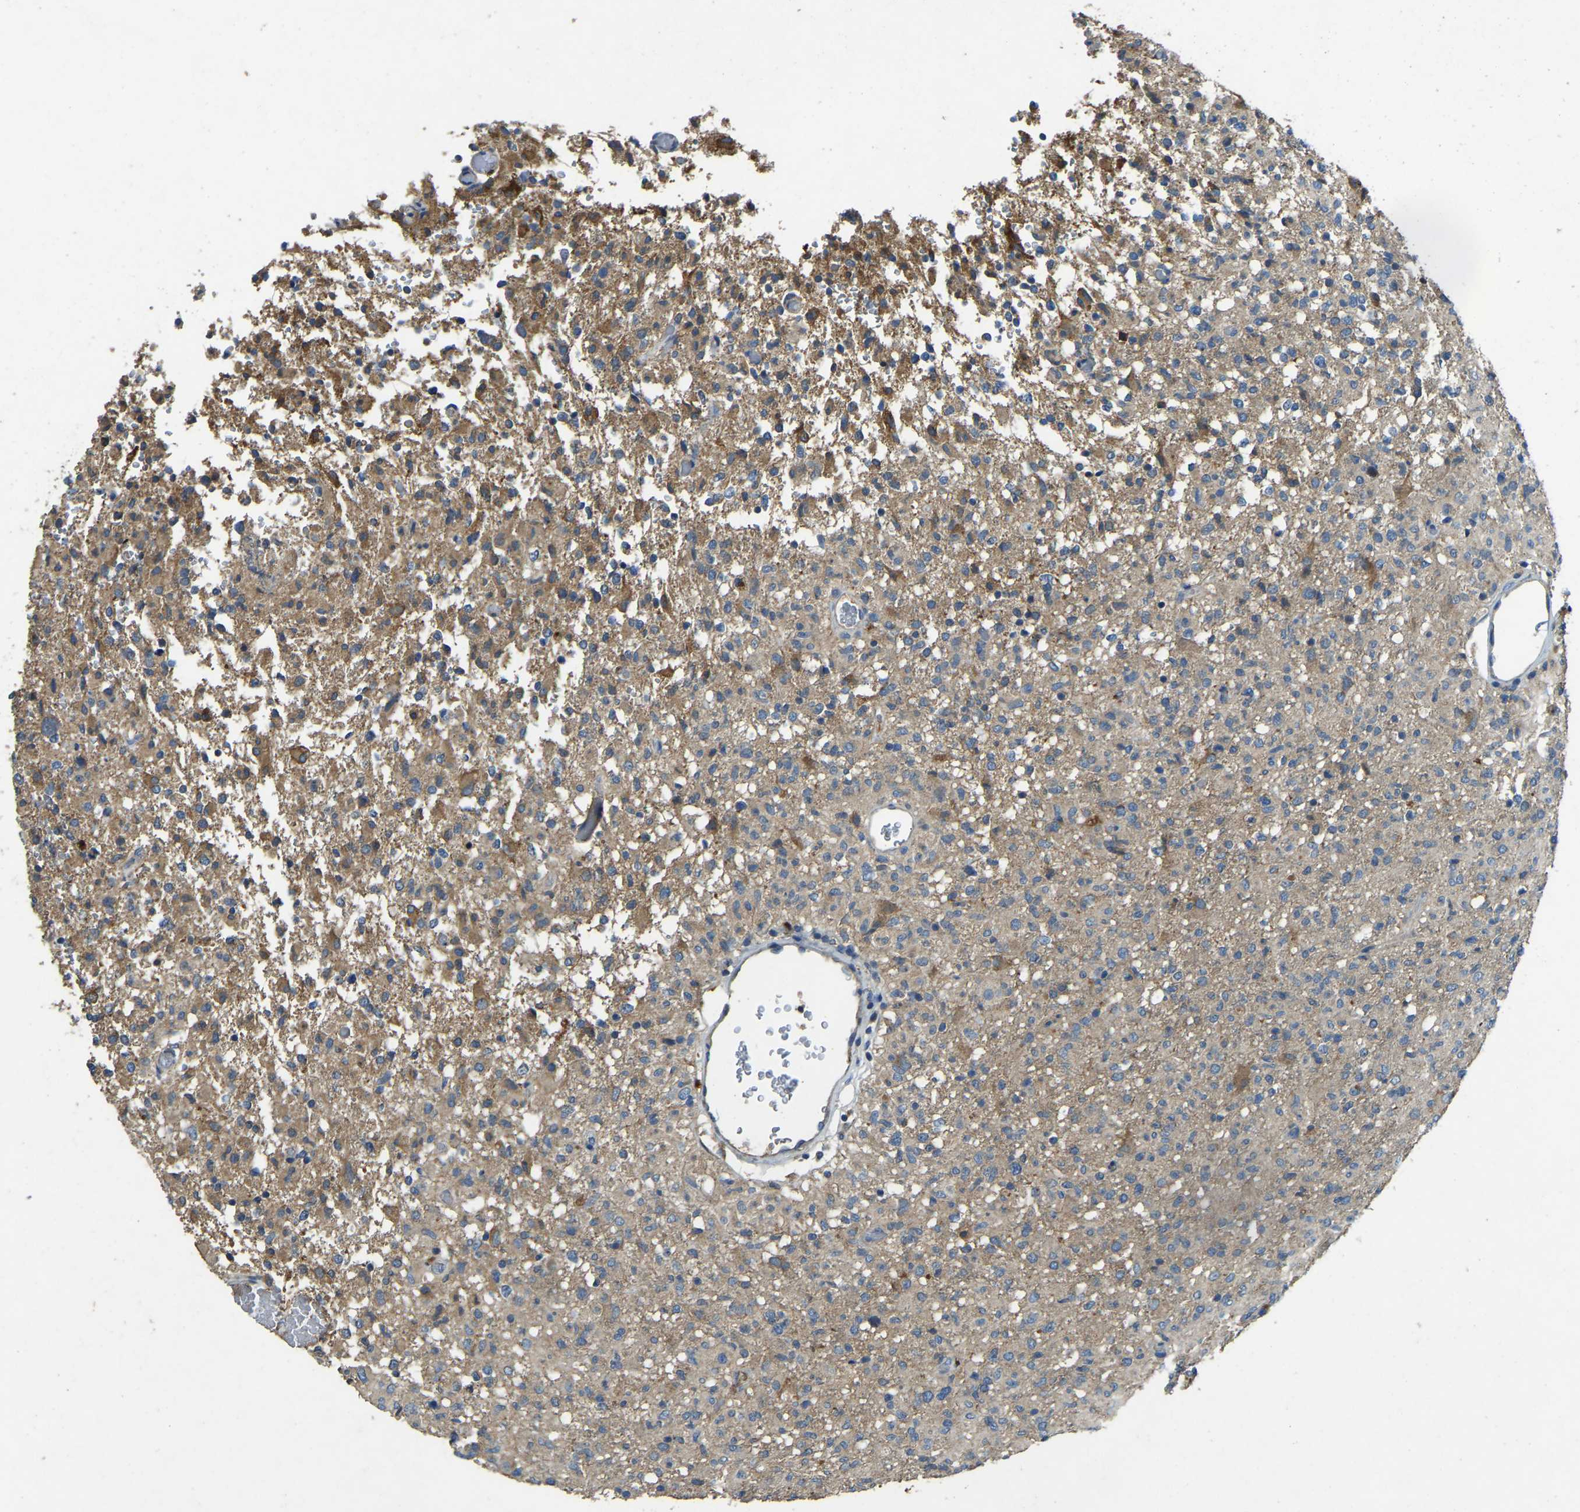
{"staining": {"intensity": "moderate", "quantity": "<25%", "location": "cytoplasmic/membranous"}, "tissue": "glioma", "cell_type": "Tumor cells", "image_type": "cancer", "snomed": [{"axis": "morphology", "description": "Glioma, malignant, High grade"}, {"axis": "topography", "description": "Brain"}], "caption": "A photomicrograph of human malignant glioma (high-grade) stained for a protein shows moderate cytoplasmic/membranous brown staining in tumor cells.", "gene": "ATP8B1", "patient": {"sex": "female", "age": 57}}